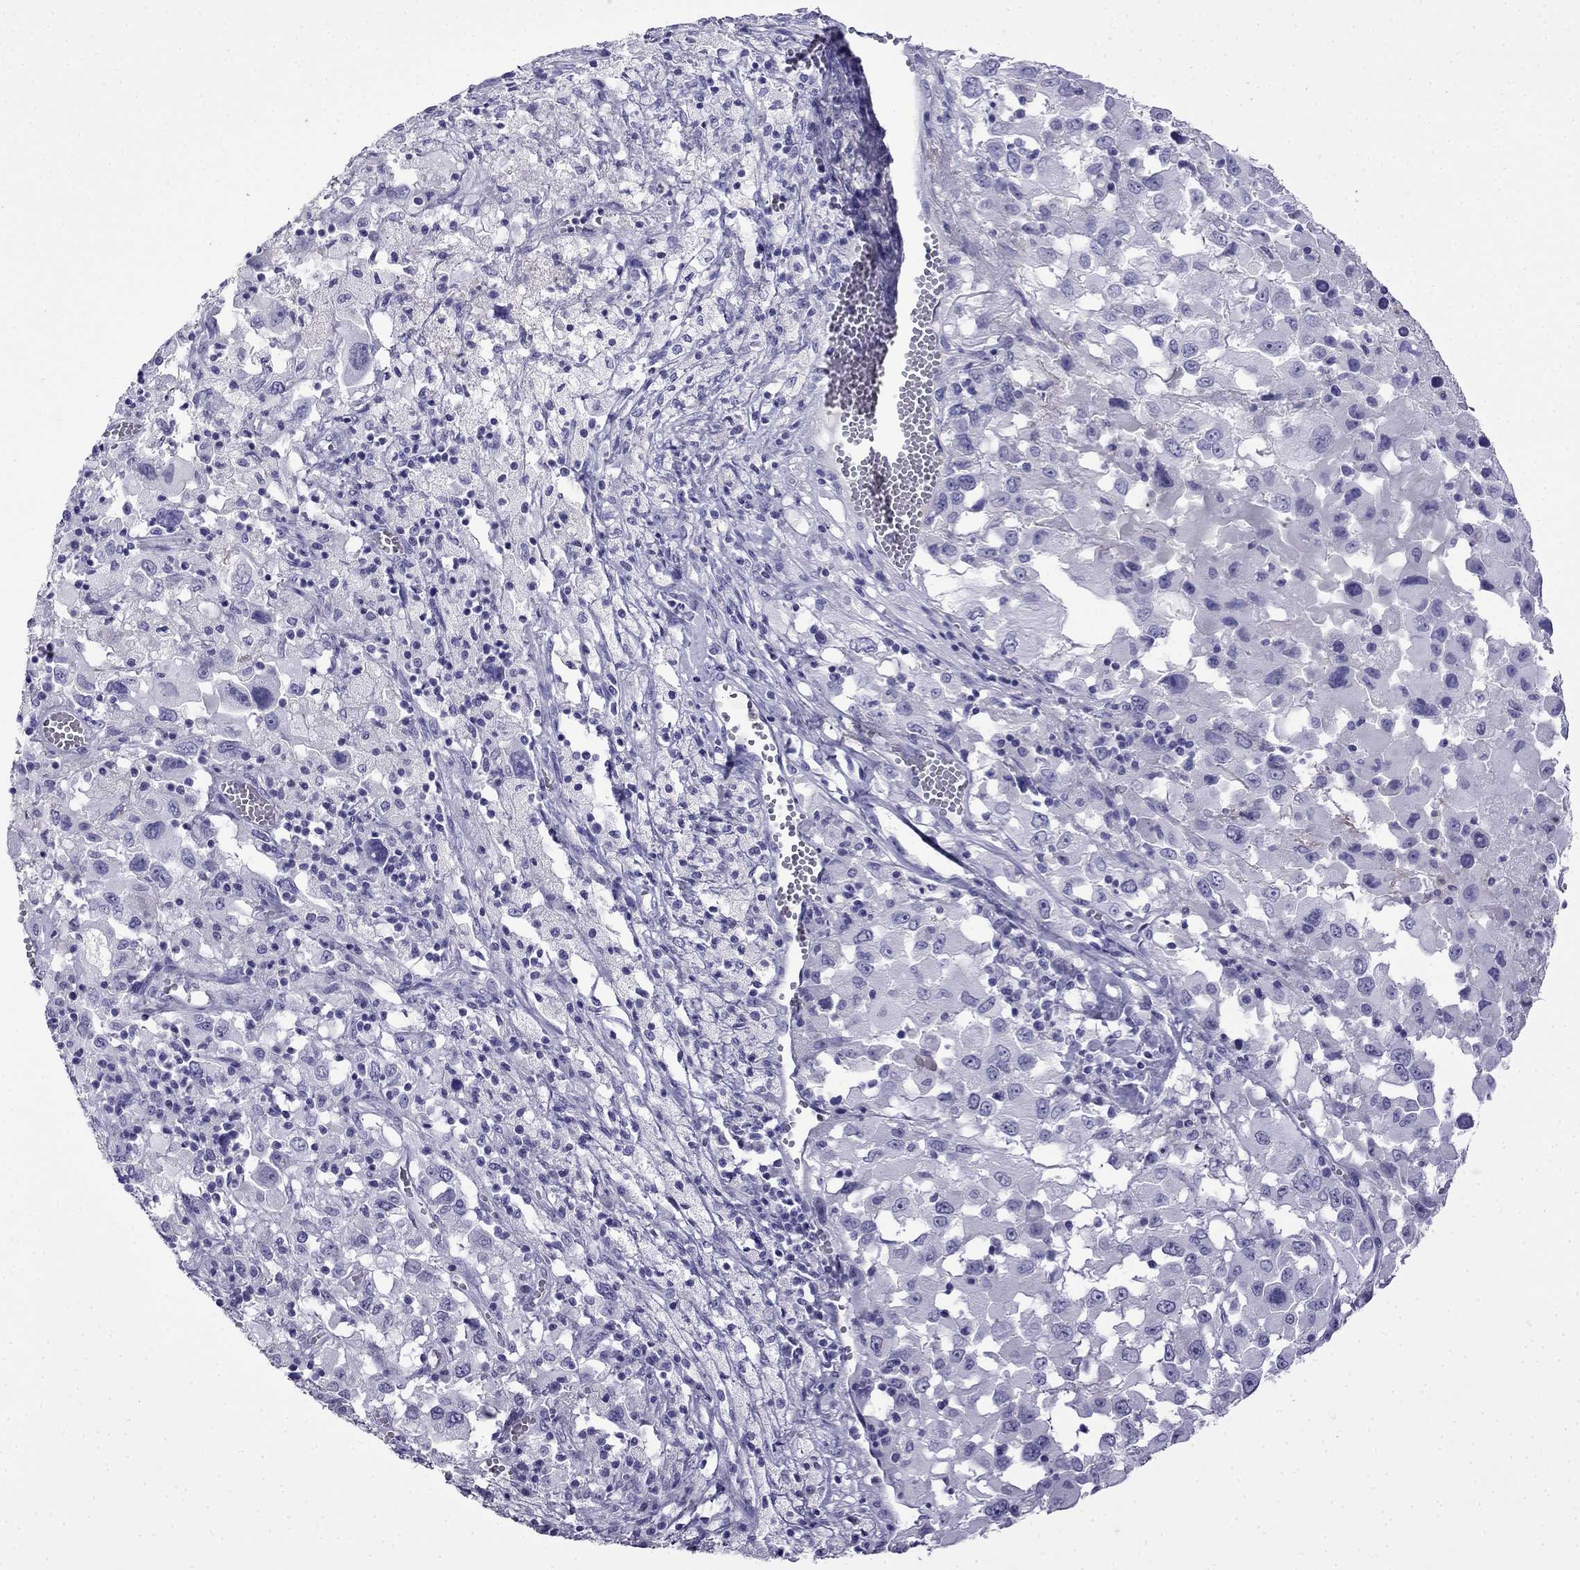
{"staining": {"intensity": "negative", "quantity": "none", "location": "none"}, "tissue": "melanoma", "cell_type": "Tumor cells", "image_type": "cancer", "snomed": [{"axis": "morphology", "description": "Malignant melanoma, Metastatic site"}, {"axis": "topography", "description": "Soft tissue"}], "caption": "Human malignant melanoma (metastatic site) stained for a protein using immunohistochemistry (IHC) displays no expression in tumor cells.", "gene": "CDHR4", "patient": {"sex": "male", "age": 50}}